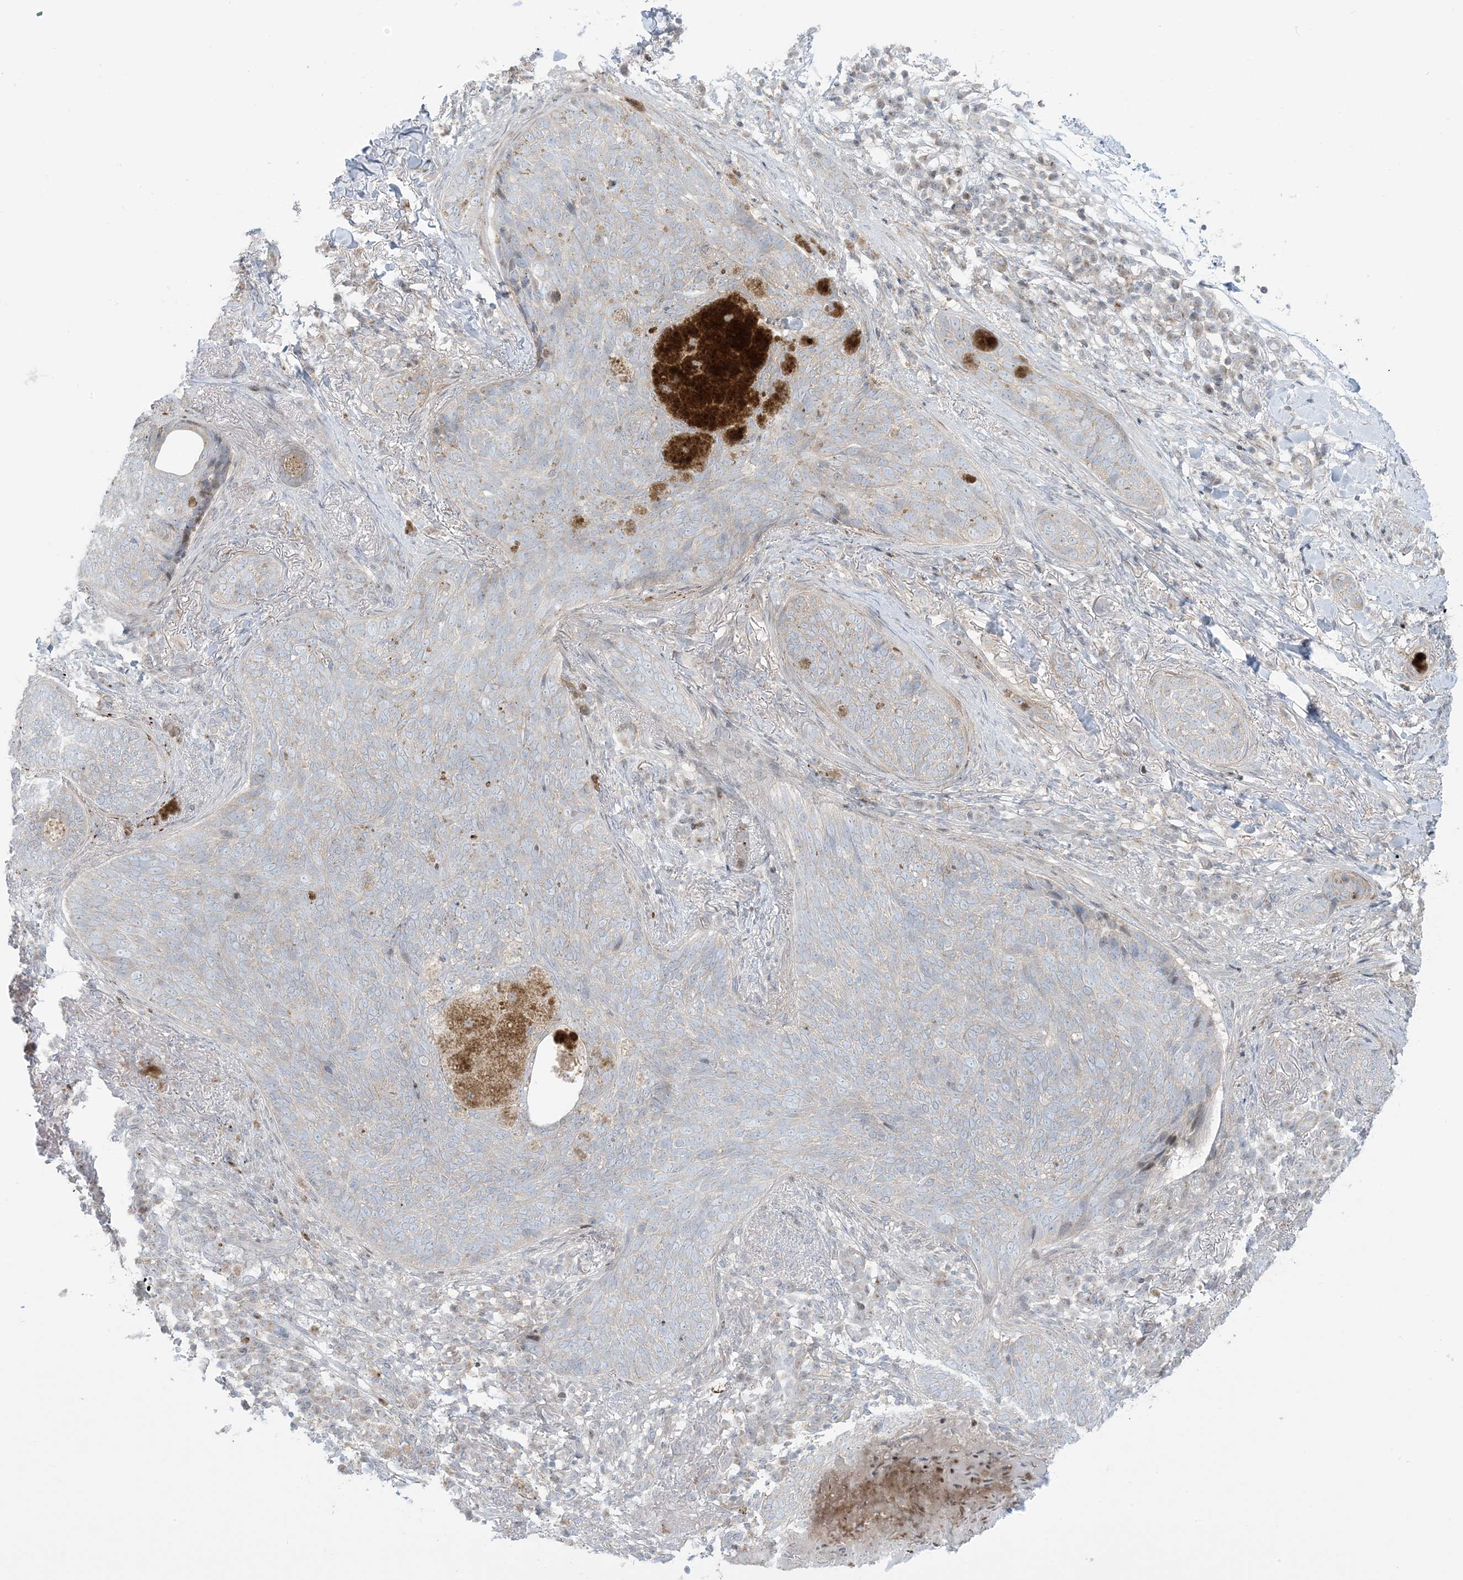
{"staining": {"intensity": "negative", "quantity": "none", "location": "none"}, "tissue": "skin cancer", "cell_type": "Tumor cells", "image_type": "cancer", "snomed": [{"axis": "morphology", "description": "Basal cell carcinoma"}, {"axis": "topography", "description": "Skin"}], "caption": "DAB immunohistochemical staining of human skin basal cell carcinoma reveals no significant positivity in tumor cells.", "gene": "AFTPH", "patient": {"sex": "male", "age": 85}}